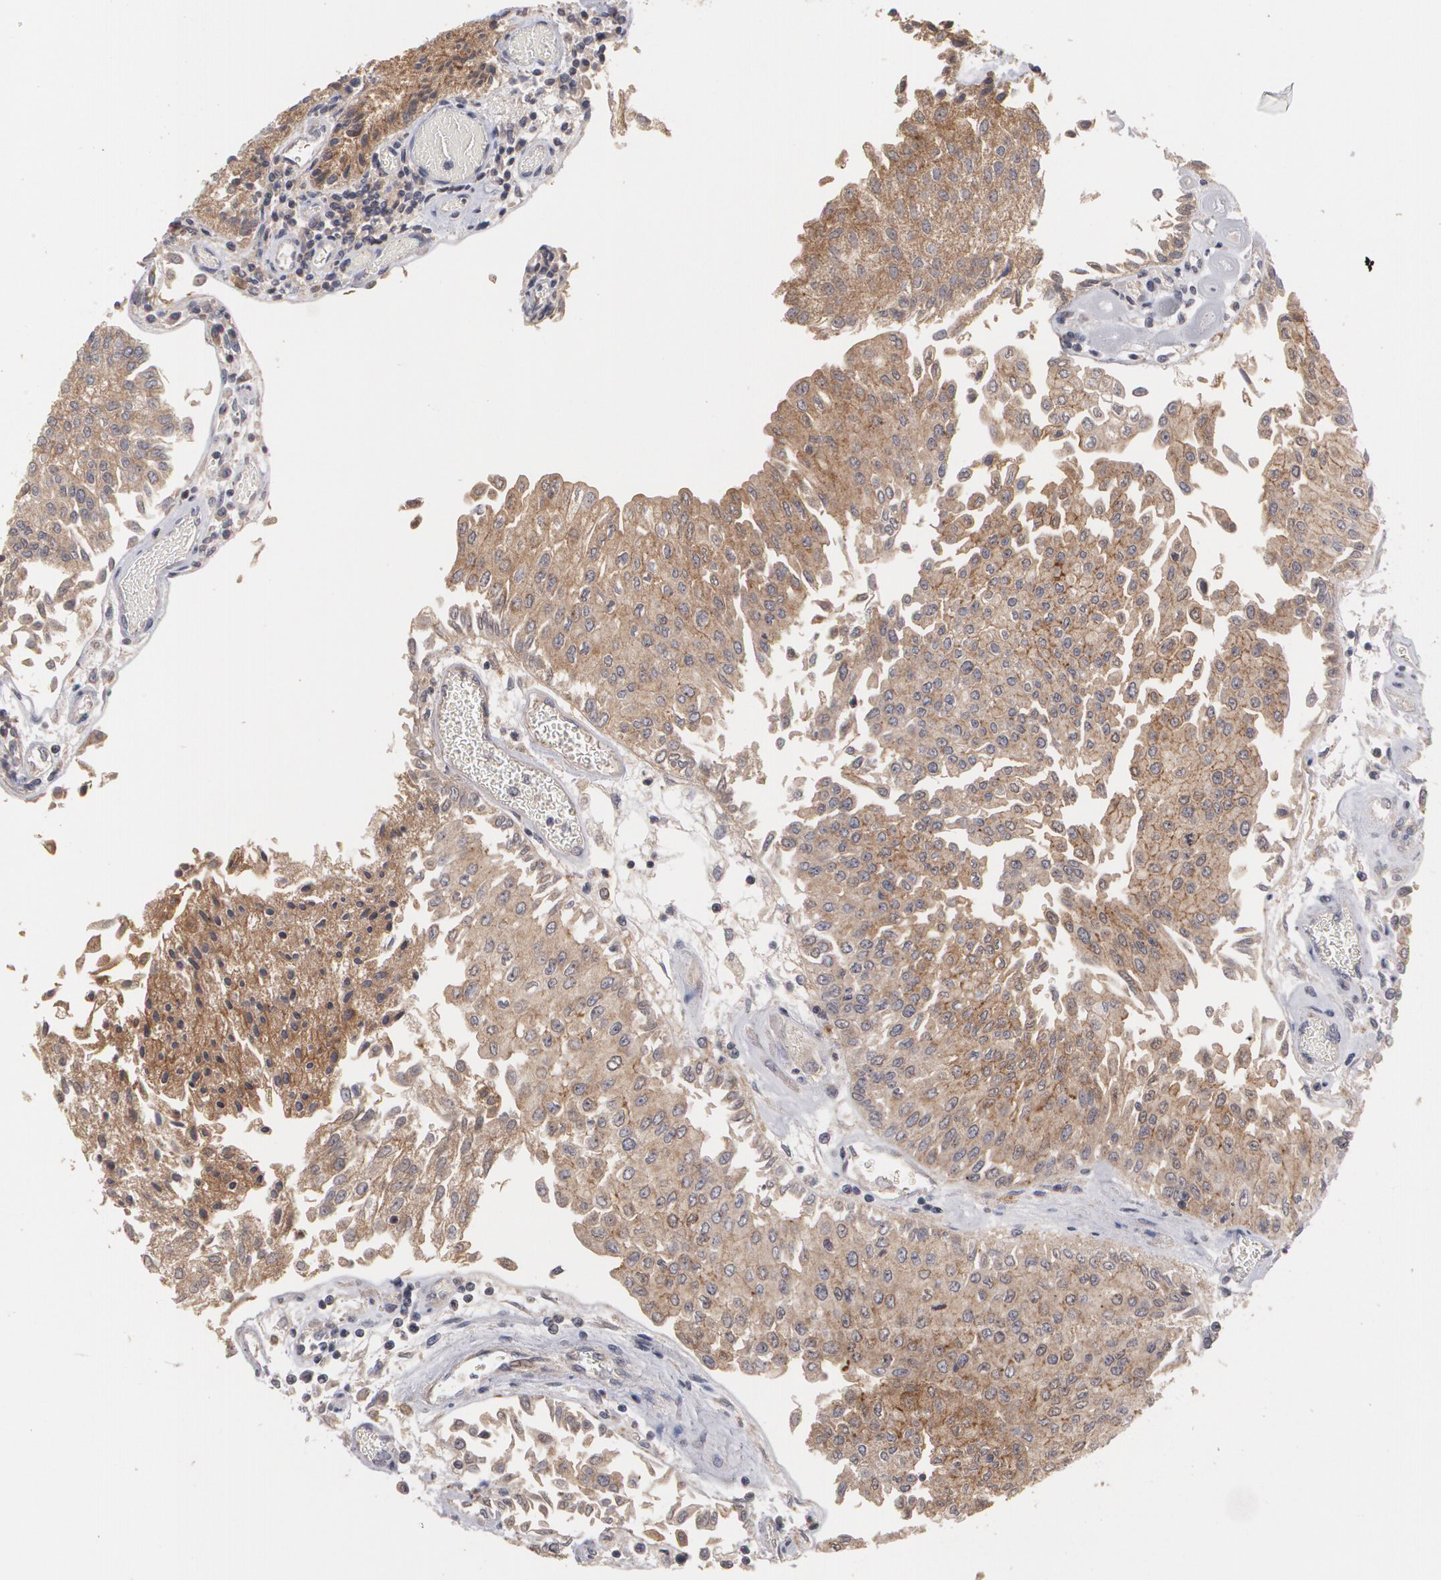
{"staining": {"intensity": "moderate", "quantity": ">75%", "location": "cytoplasmic/membranous"}, "tissue": "urothelial cancer", "cell_type": "Tumor cells", "image_type": "cancer", "snomed": [{"axis": "morphology", "description": "Urothelial carcinoma, Low grade"}, {"axis": "topography", "description": "Urinary bladder"}], "caption": "This histopathology image shows immunohistochemistry (IHC) staining of human low-grade urothelial carcinoma, with medium moderate cytoplasmic/membranous positivity in approximately >75% of tumor cells.", "gene": "ARF6", "patient": {"sex": "male", "age": 86}}